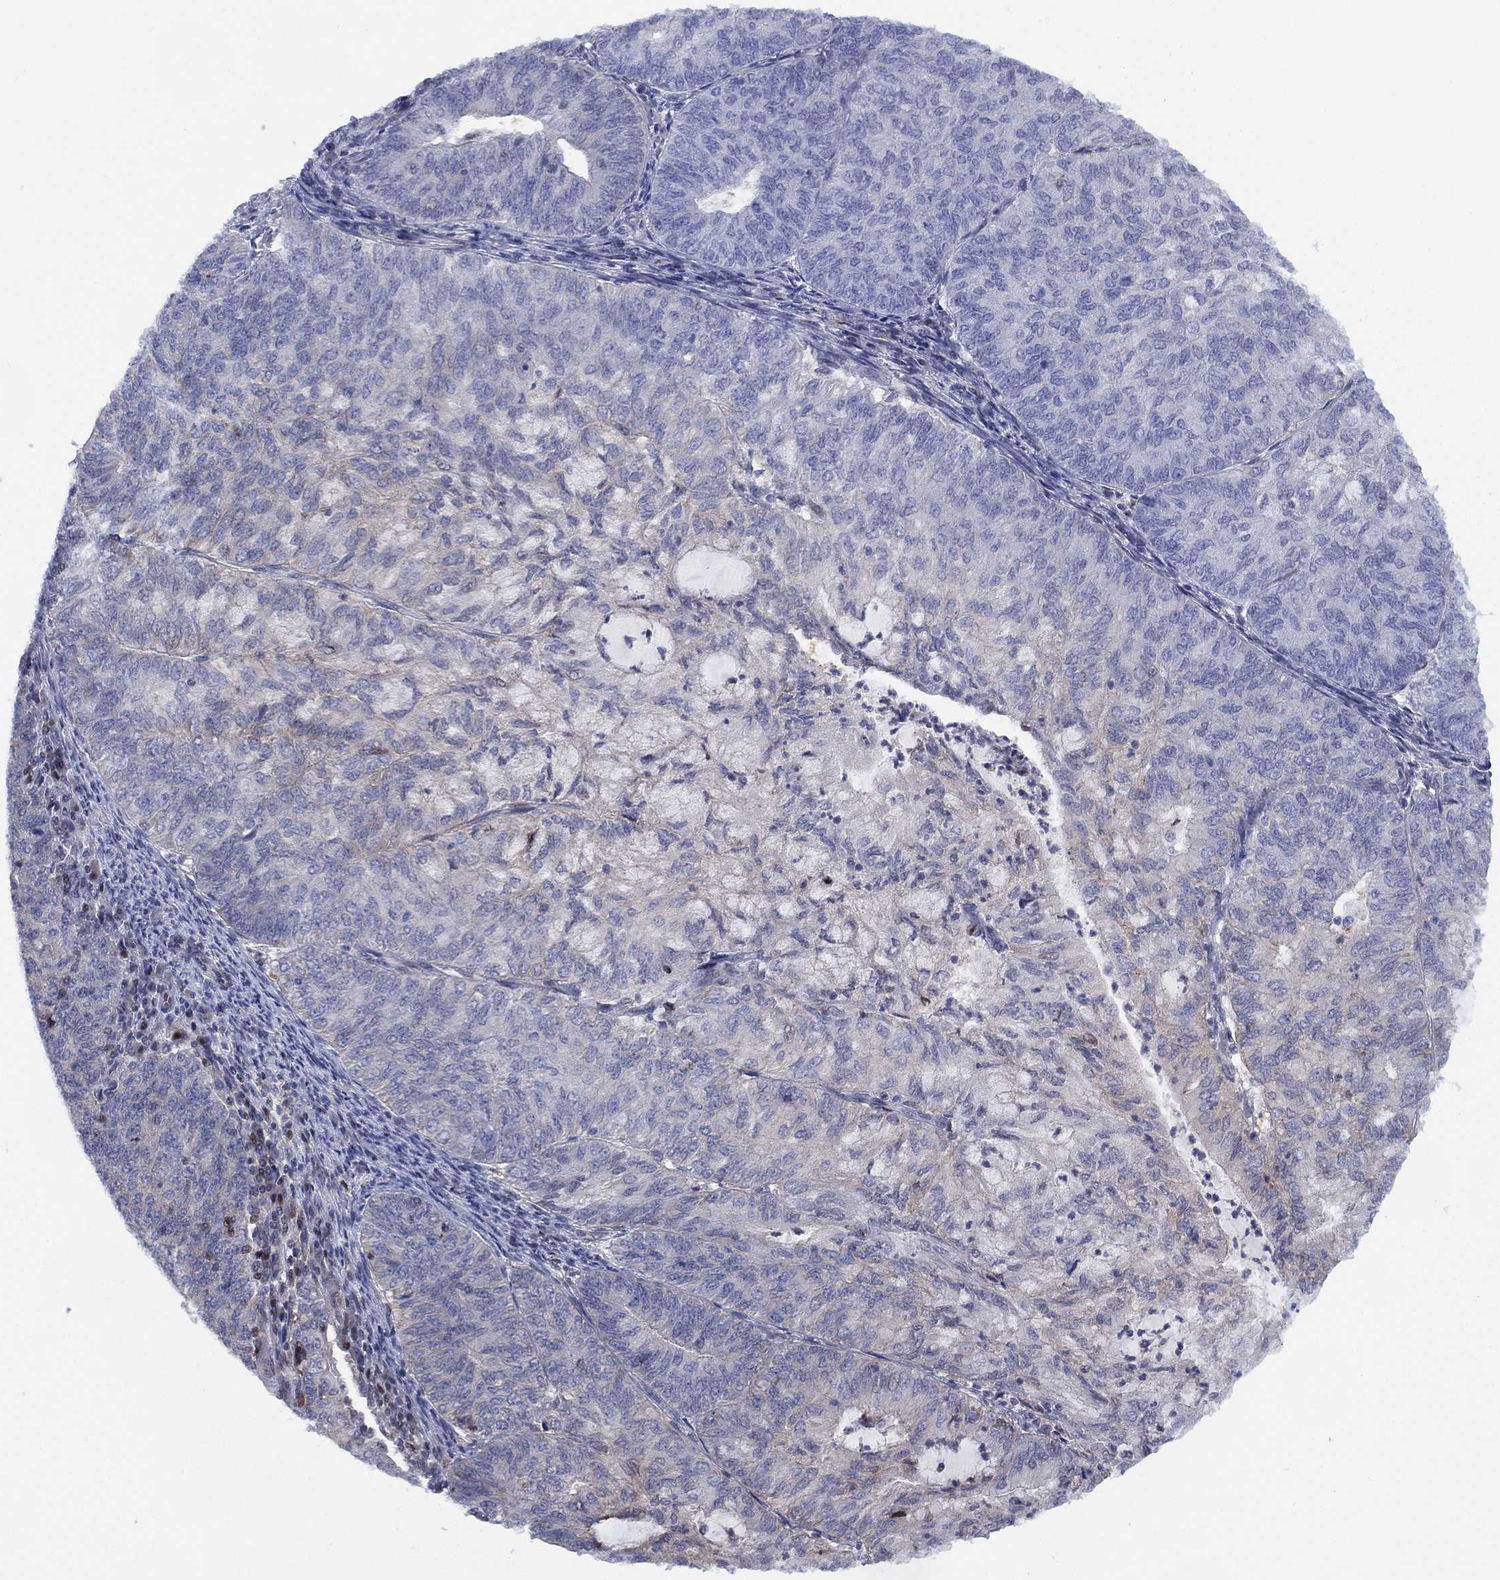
{"staining": {"intensity": "negative", "quantity": "none", "location": "none"}, "tissue": "endometrial cancer", "cell_type": "Tumor cells", "image_type": "cancer", "snomed": [{"axis": "morphology", "description": "Adenocarcinoma, NOS"}, {"axis": "topography", "description": "Endometrium"}], "caption": "Tumor cells show no significant expression in endometrial cancer (adenocarcinoma).", "gene": "SLC4A4", "patient": {"sex": "female", "age": 82}}